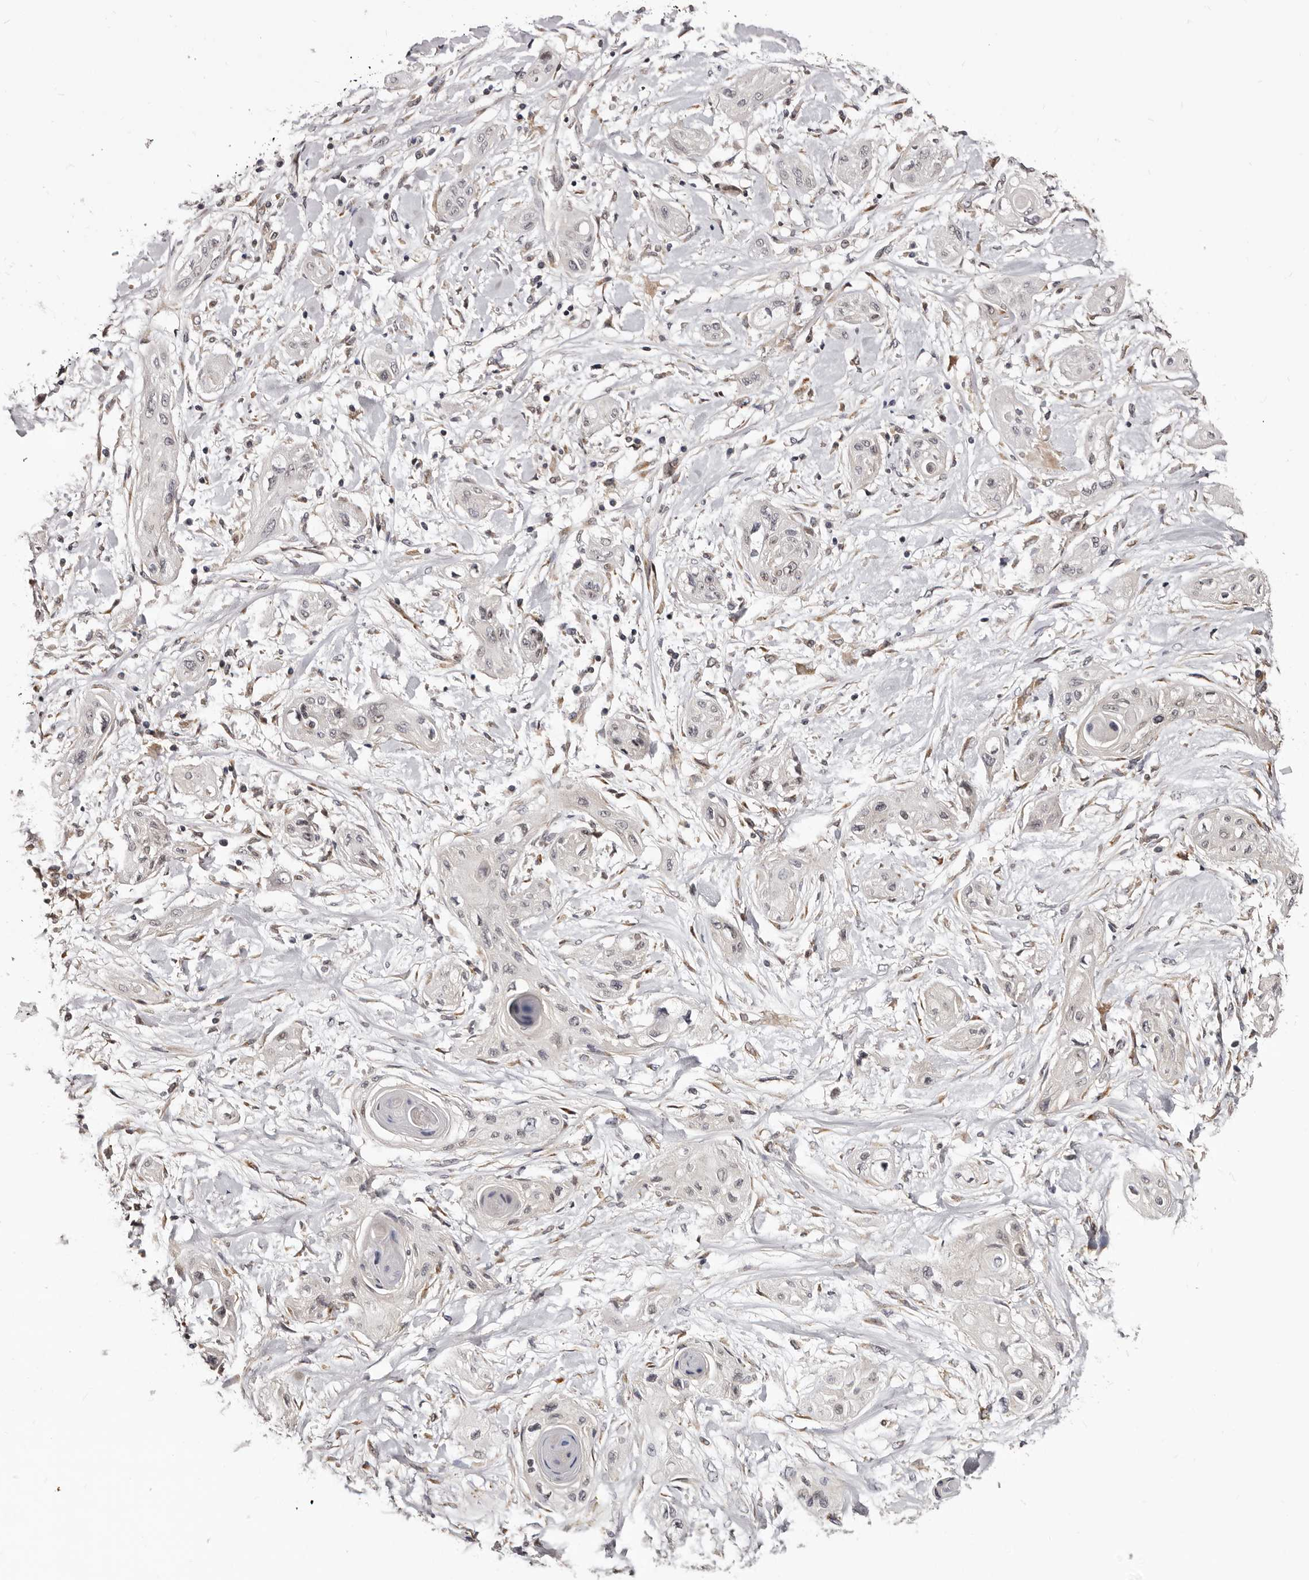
{"staining": {"intensity": "negative", "quantity": "none", "location": "none"}, "tissue": "lung cancer", "cell_type": "Tumor cells", "image_type": "cancer", "snomed": [{"axis": "morphology", "description": "Squamous cell carcinoma, NOS"}, {"axis": "topography", "description": "Lung"}], "caption": "This photomicrograph is of lung squamous cell carcinoma stained with IHC to label a protein in brown with the nuclei are counter-stained blue. There is no positivity in tumor cells.", "gene": "NOL12", "patient": {"sex": "female", "age": 47}}